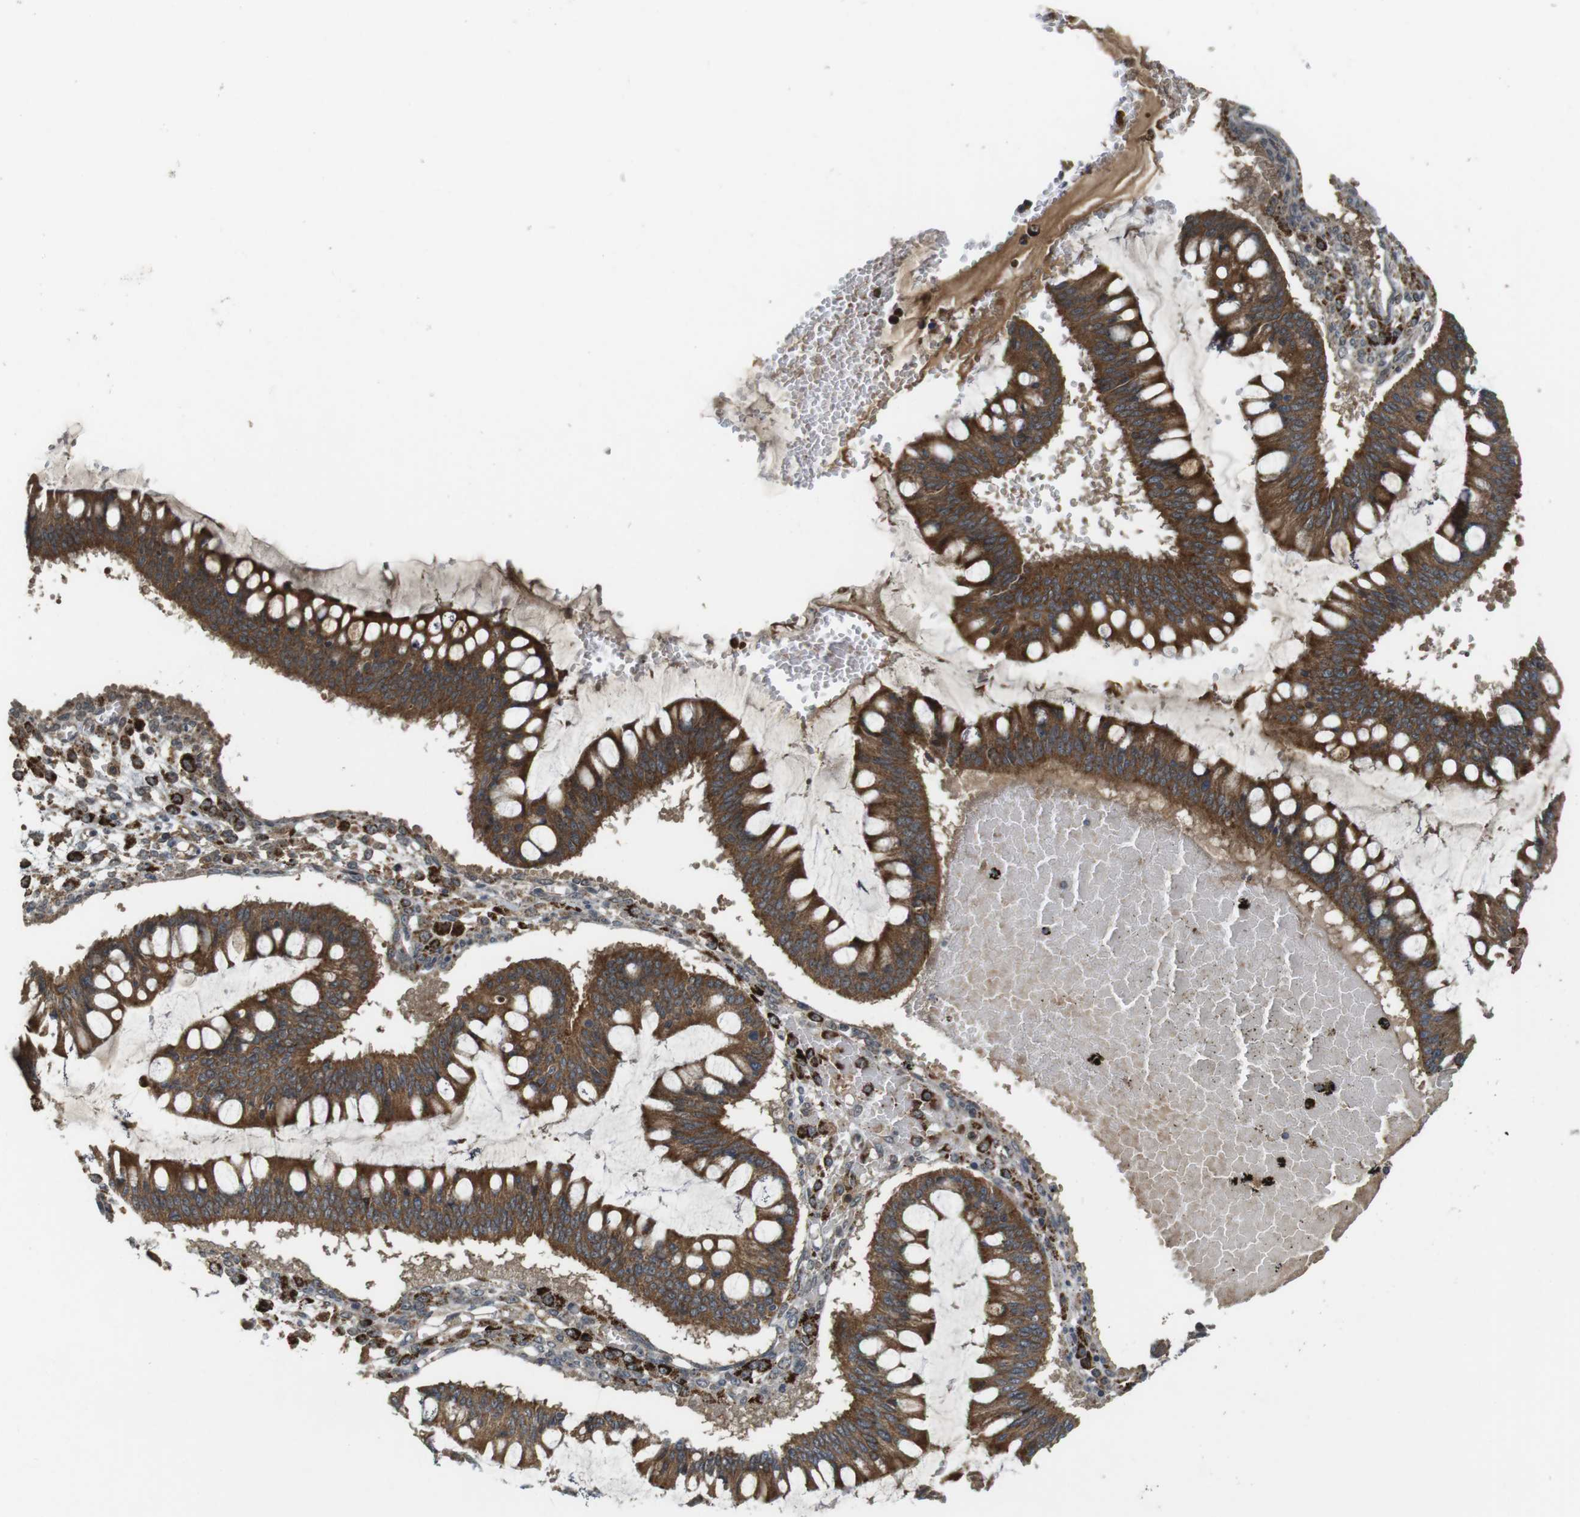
{"staining": {"intensity": "strong", "quantity": ">75%", "location": "cytoplasmic/membranous"}, "tissue": "ovarian cancer", "cell_type": "Tumor cells", "image_type": "cancer", "snomed": [{"axis": "morphology", "description": "Cystadenocarcinoma, mucinous, NOS"}, {"axis": "topography", "description": "Ovary"}], "caption": "There is high levels of strong cytoplasmic/membranous staining in tumor cells of ovarian mucinous cystadenocarcinoma, as demonstrated by immunohistochemical staining (brown color).", "gene": "IFFO2", "patient": {"sex": "female", "age": 73}}